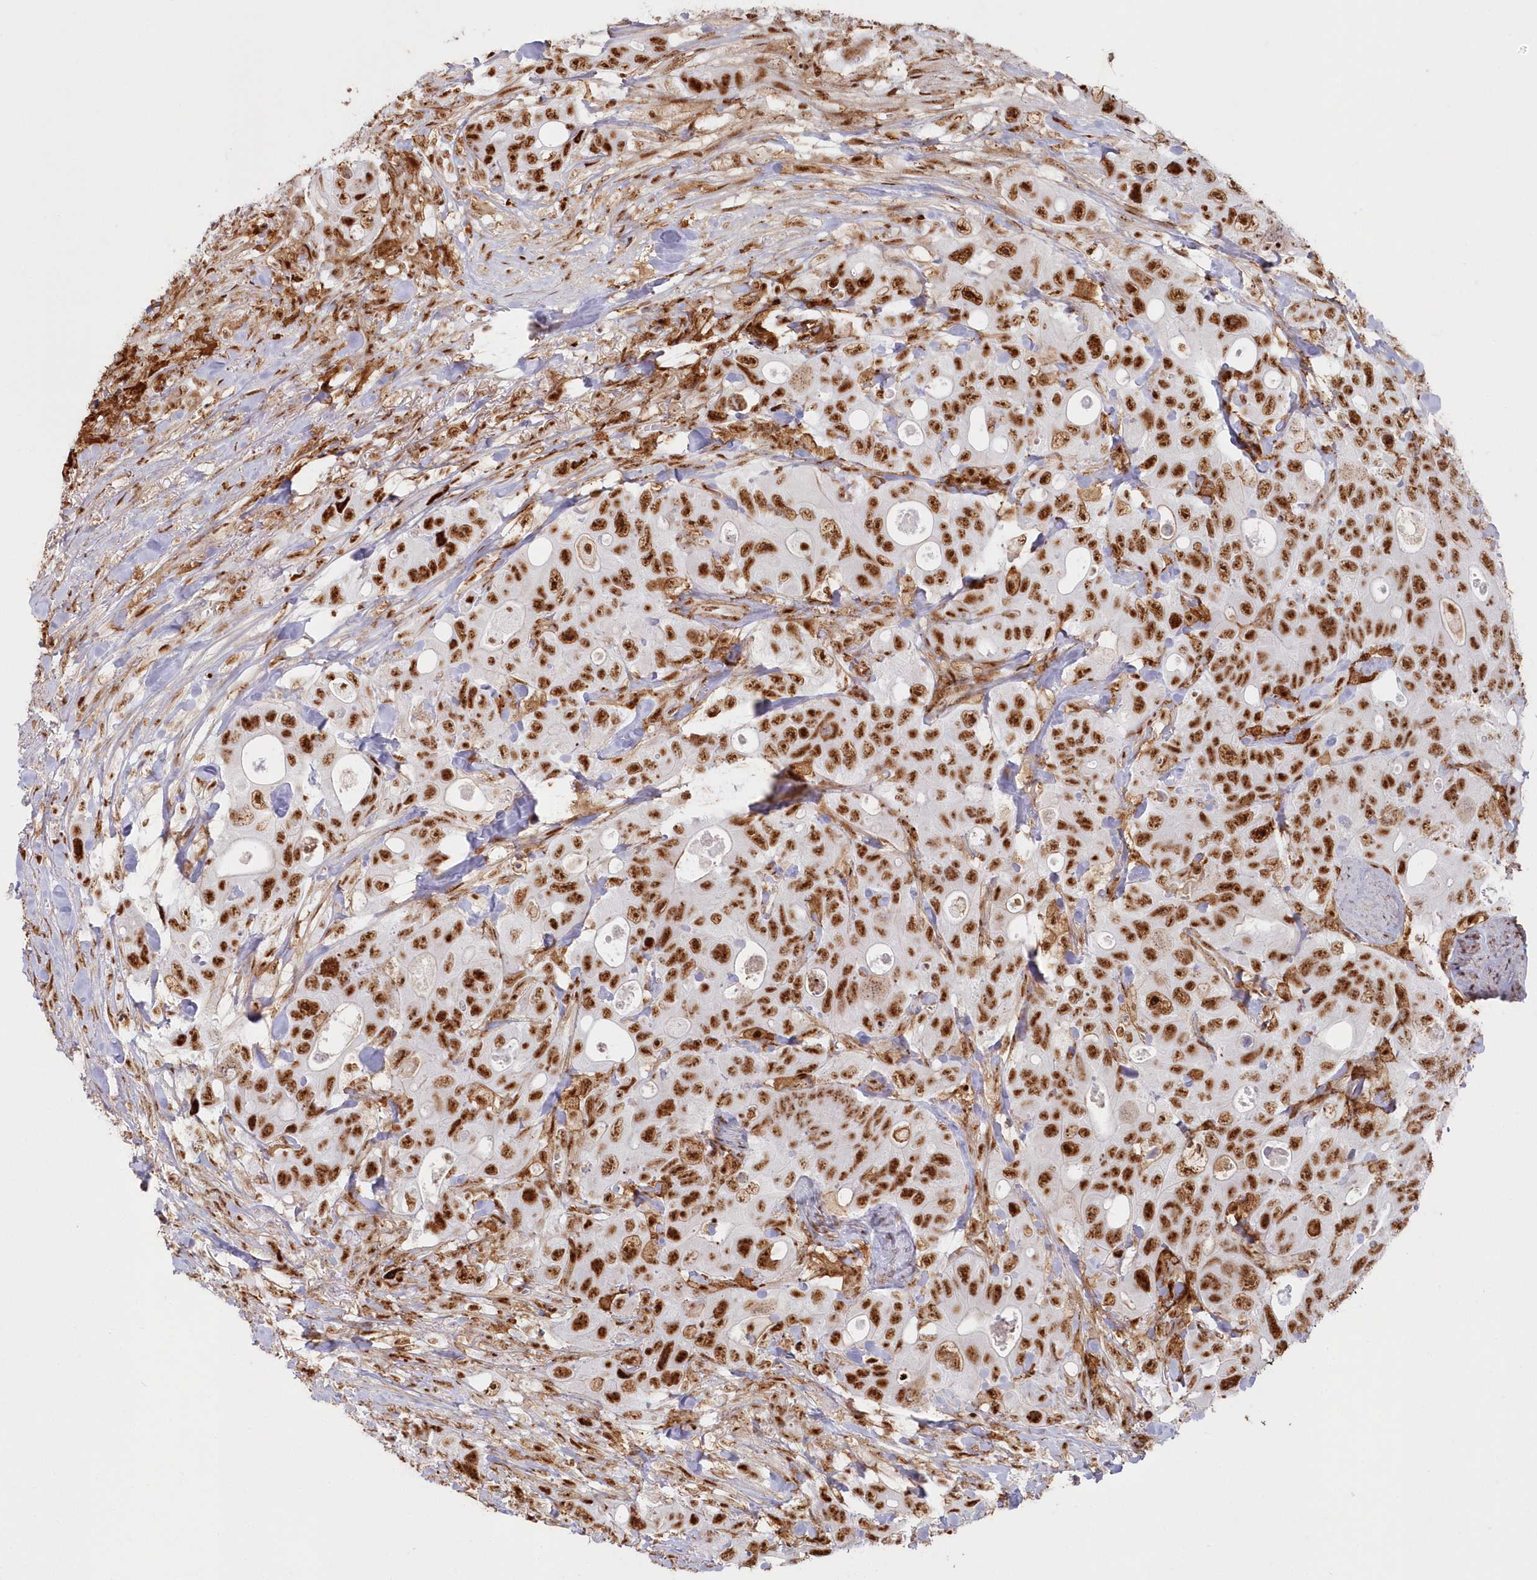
{"staining": {"intensity": "strong", "quantity": ">75%", "location": "nuclear"}, "tissue": "colorectal cancer", "cell_type": "Tumor cells", "image_type": "cancer", "snomed": [{"axis": "morphology", "description": "Adenocarcinoma, NOS"}, {"axis": "topography", "description": "Colon"}], "caption": "Protein expression analysis of colorectal cancer exhibits strong nuclear staining in about >75% of tumor cells. The staining was performed using DAB (3,3'-diaminobenzidine), with brown indicating positive protein expression. Nuclei are stained blue with hematoxylin.", "gene": "DDX46", "patient": {"sex": "female", "age": 46}}